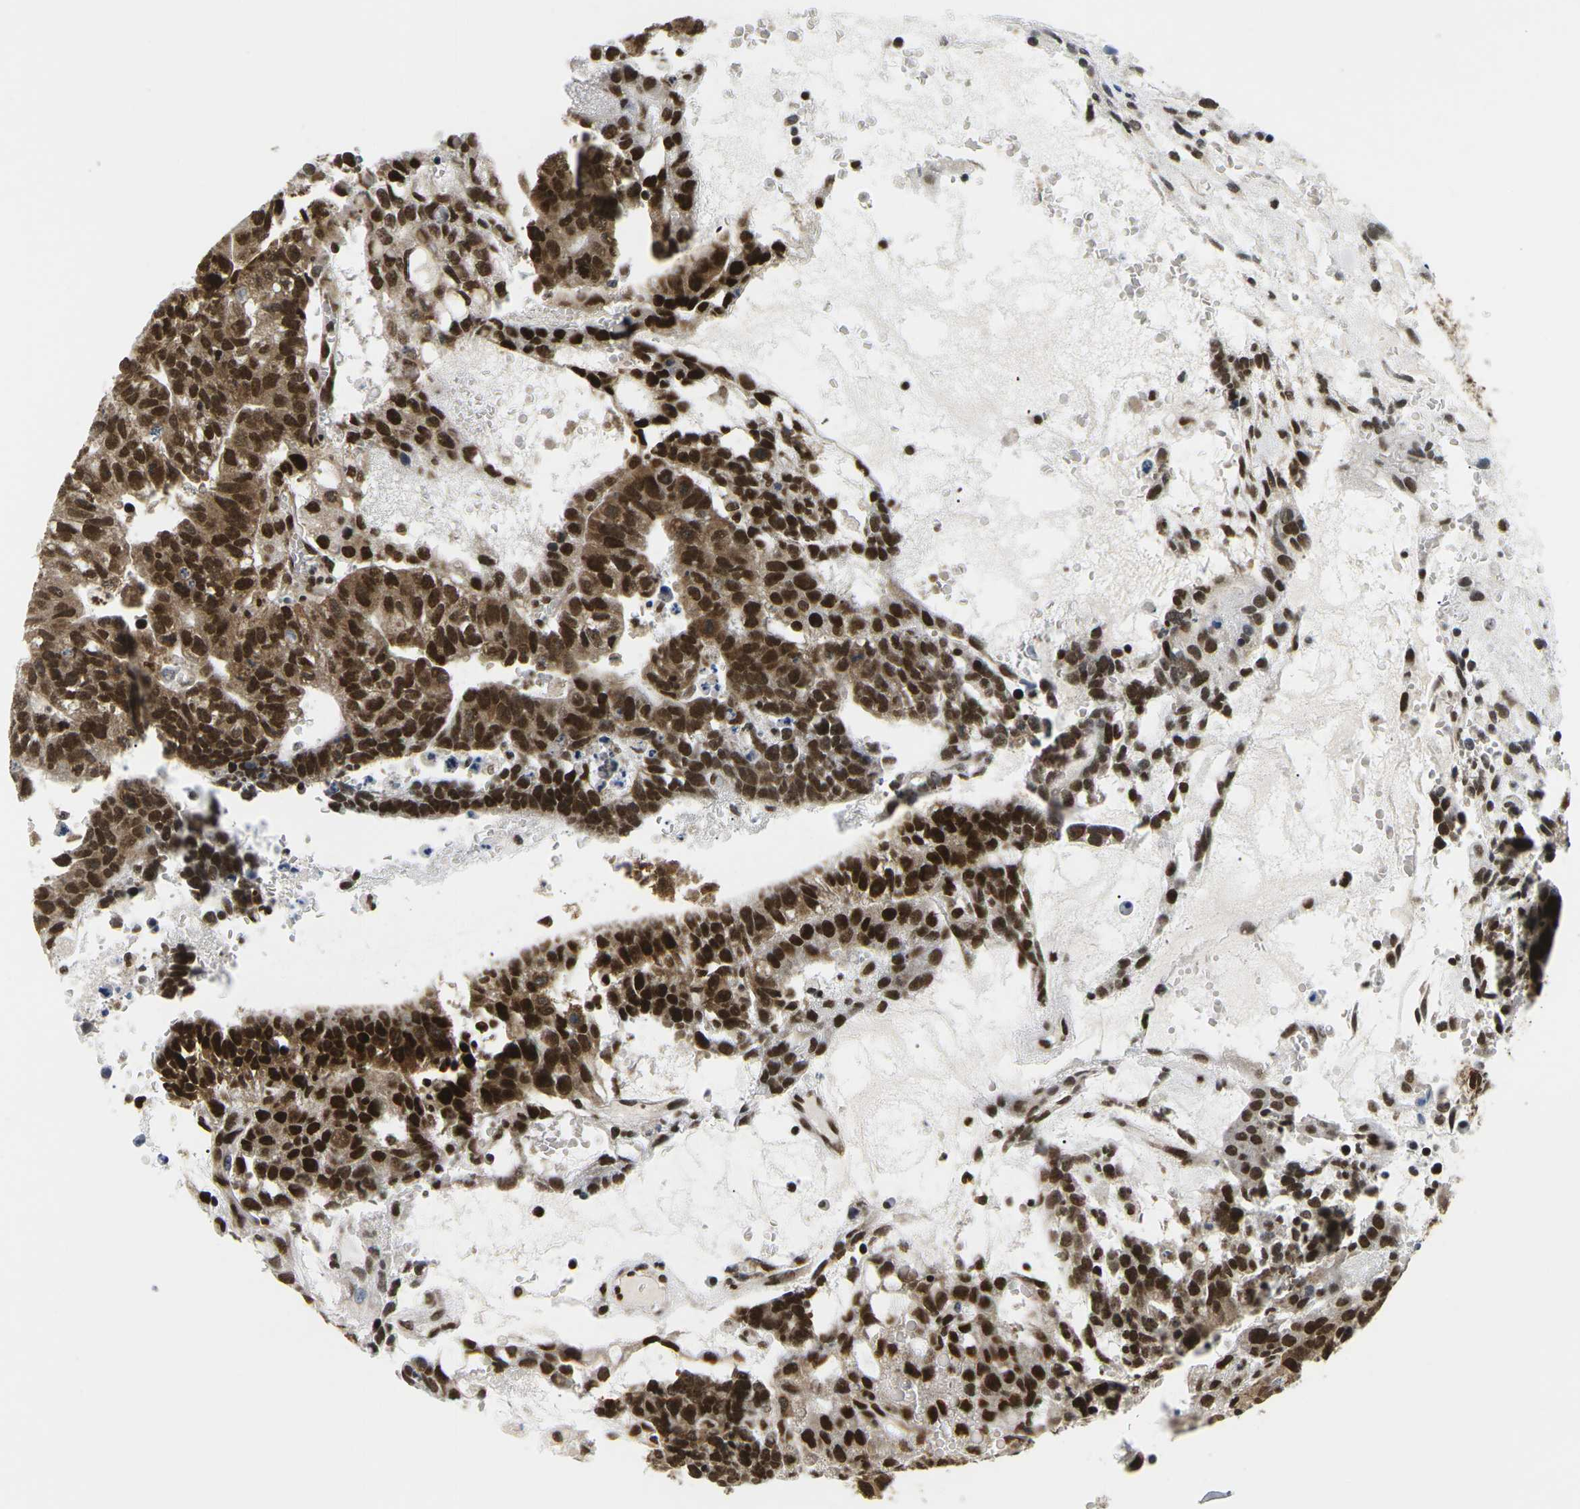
{"staining": {"intensity": "strong", "quantity": ">75%", "location": "cytoplasmic/membranous,nuclear"}, "tissue": "testis cancer", "cell_type": "Tumor cells", "image_type": "cancer", "snomed": [{"axis": "morphology", "description": "Seminoma, NOS"}, {"axis": "morphology", "description": "Carcinoma, Embryonal, NOS"}, {"axis": "topography", "description": "Testis"}], "caption": "High-power microscopy captured an IHC micrograph of embryonal carcinoma (testis), revealing strong cytoplasmic/membranous and nuclear staining in approximately >75% of tumor cells.", "gene": "CELF1", "patient": {"sex": "male", "age": 52}}